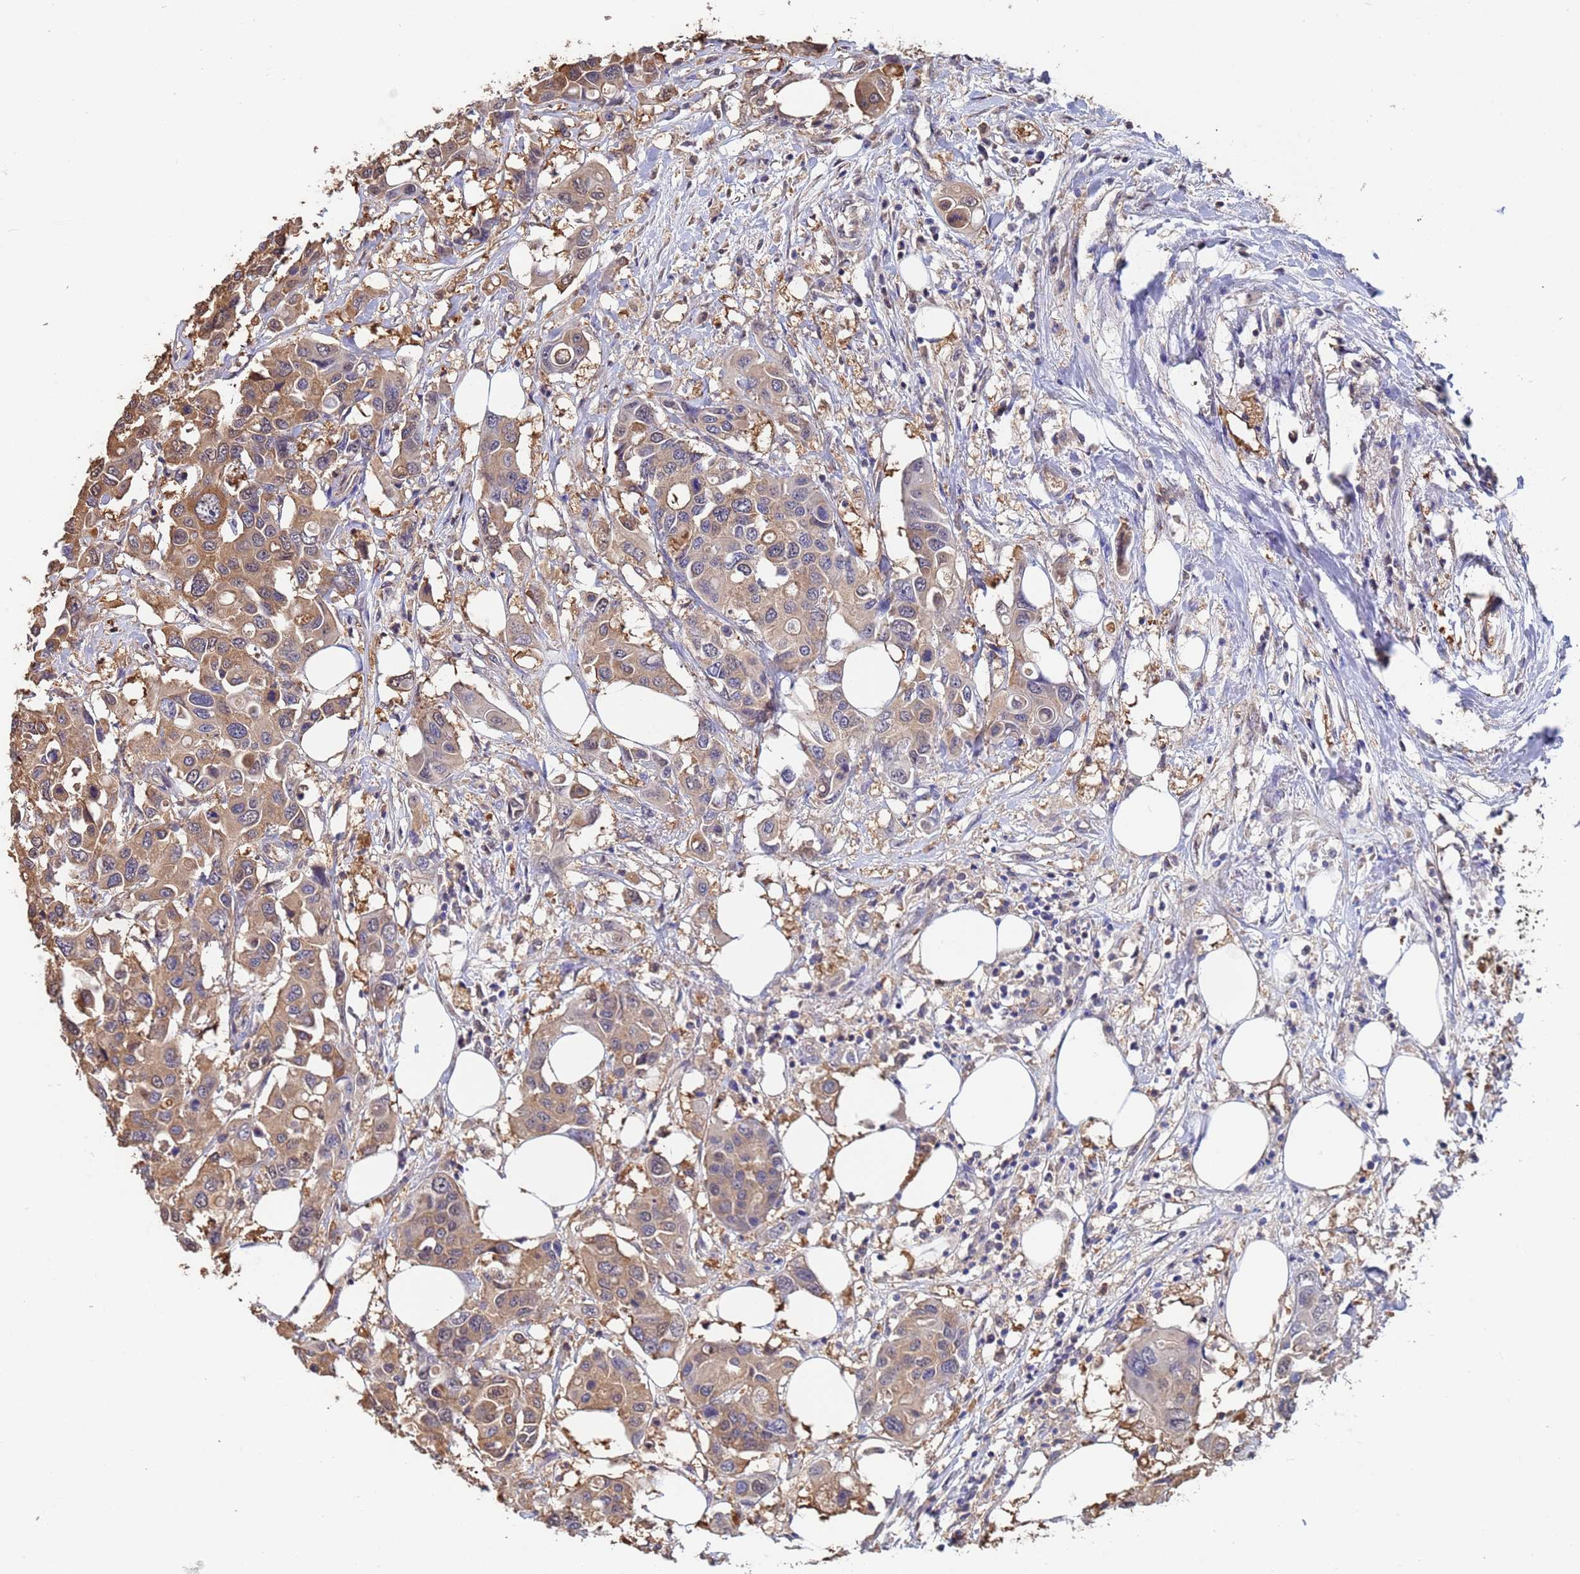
{"staining": {"intensity": "weak", "quantity": ">75%", "location": "cytoplasmic/membranous"}, "tissue": "colorectal cancer", "cell_type": "Tumor cells", "image_type": "cancer", "snomed": [{"axis": "morphology", "description": "Adenocarcinoma, NOS"}, {"axis": "topography", "description": "Colon"}], "caption": "Colorectal adenocarcinoma stained for a protein shows weak cytoplasmic/membranous positivity in tumor cells.", "gene": "FAM25A", "patient": {"sex": "male", "age": 77}}